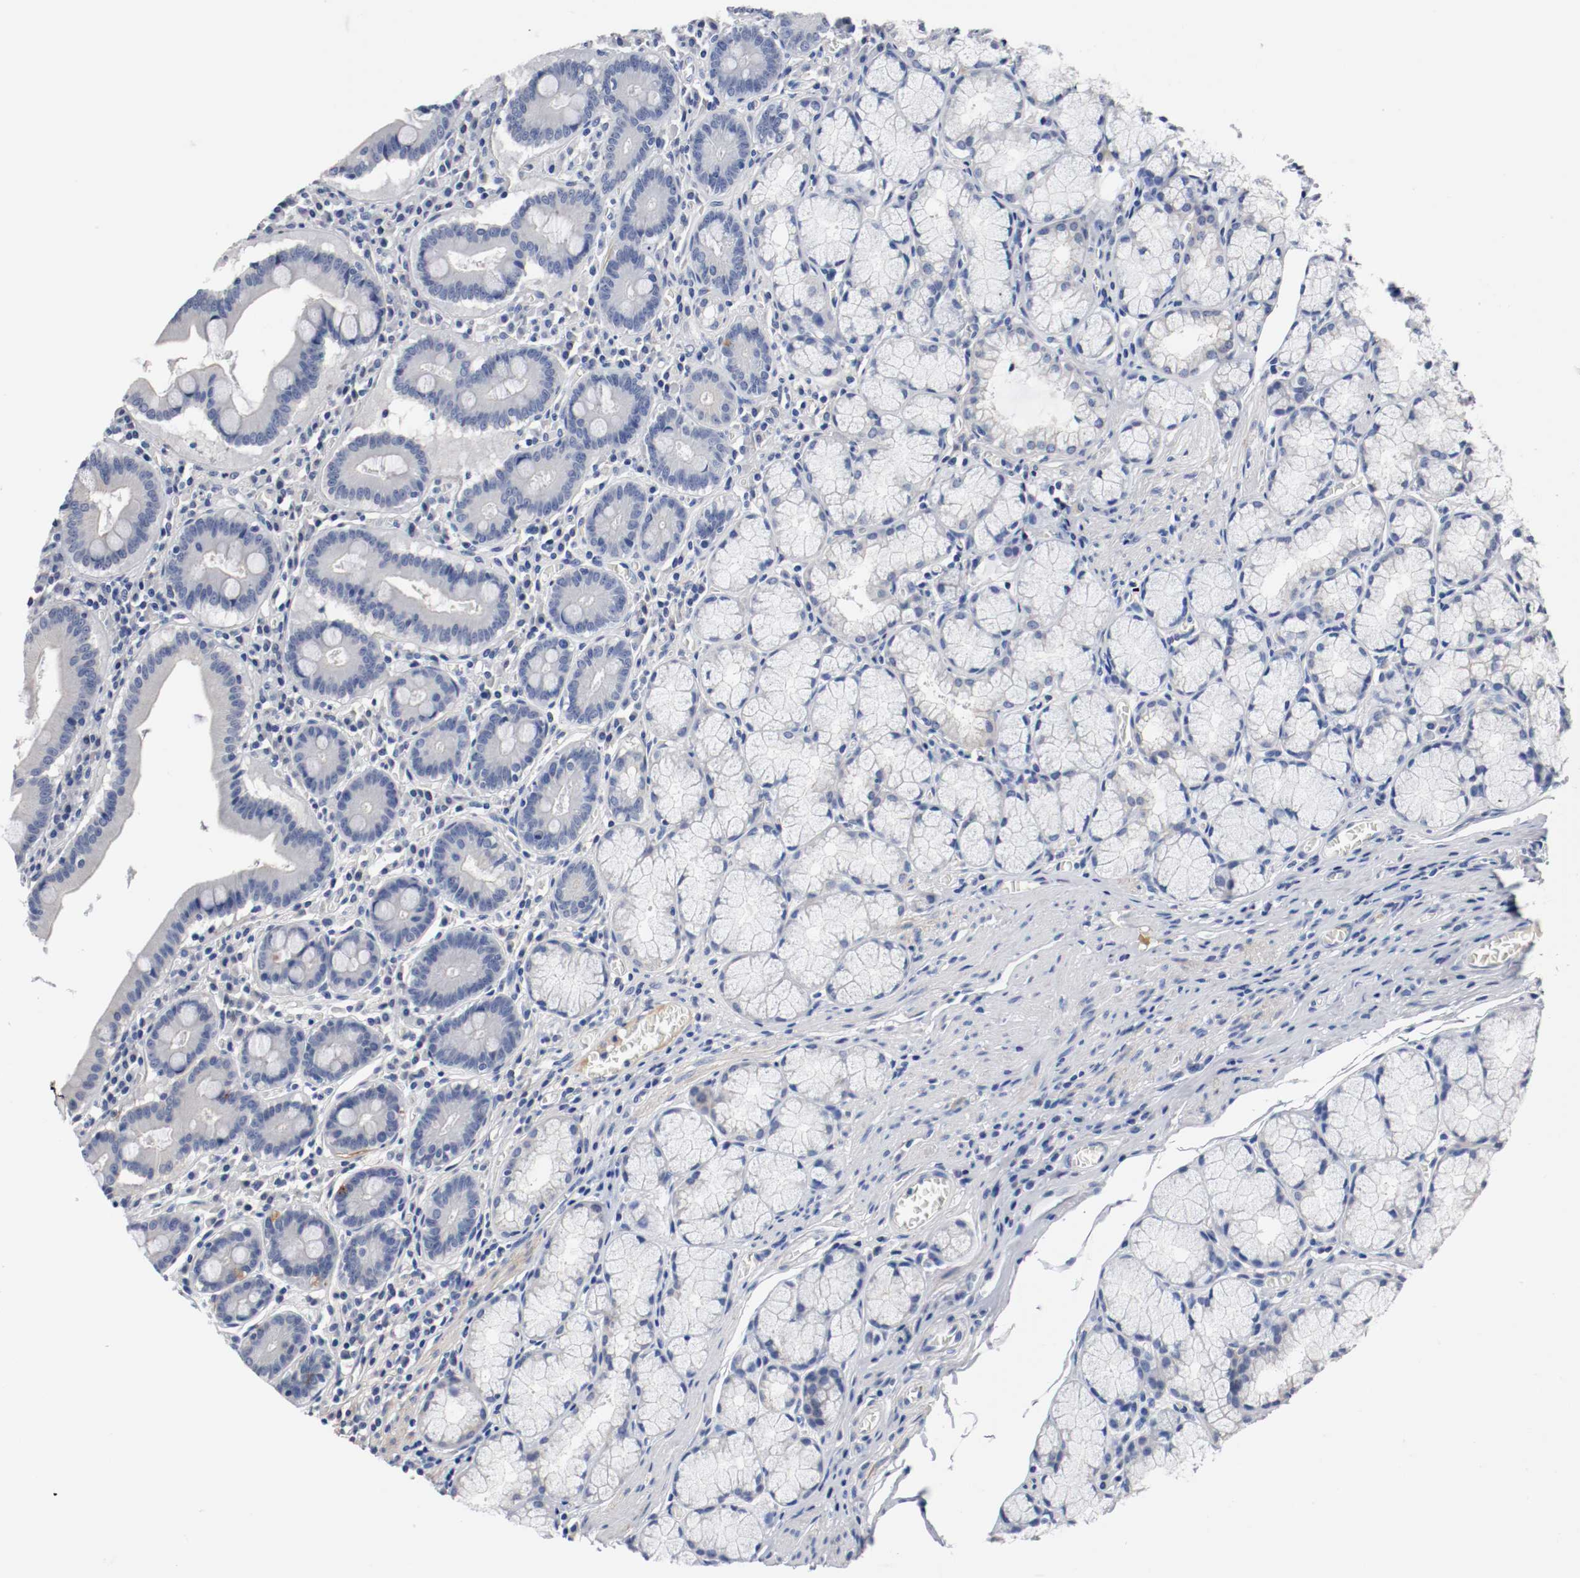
{"staining": {"intensity": "weak", "quantity": "<25%", "location": "cytoplasmic/membranous"}, "tissue": "stomach", "cell_type": "Glandular cells", "image_type": "normal", "snomed": [{"axis": "morphology", "description": "Normal tissue, NOS"}, {"axis": "topography", "description": "Stomach, lower"}], "caption": "IHC photomicrograph of unremarkable human stomach stained for a protein (brown), which reveals no positivity in glandular cells. Nuclei are stained in blue.", "gene": "TNC", "patient": {"sex": "male", "age": 56}}